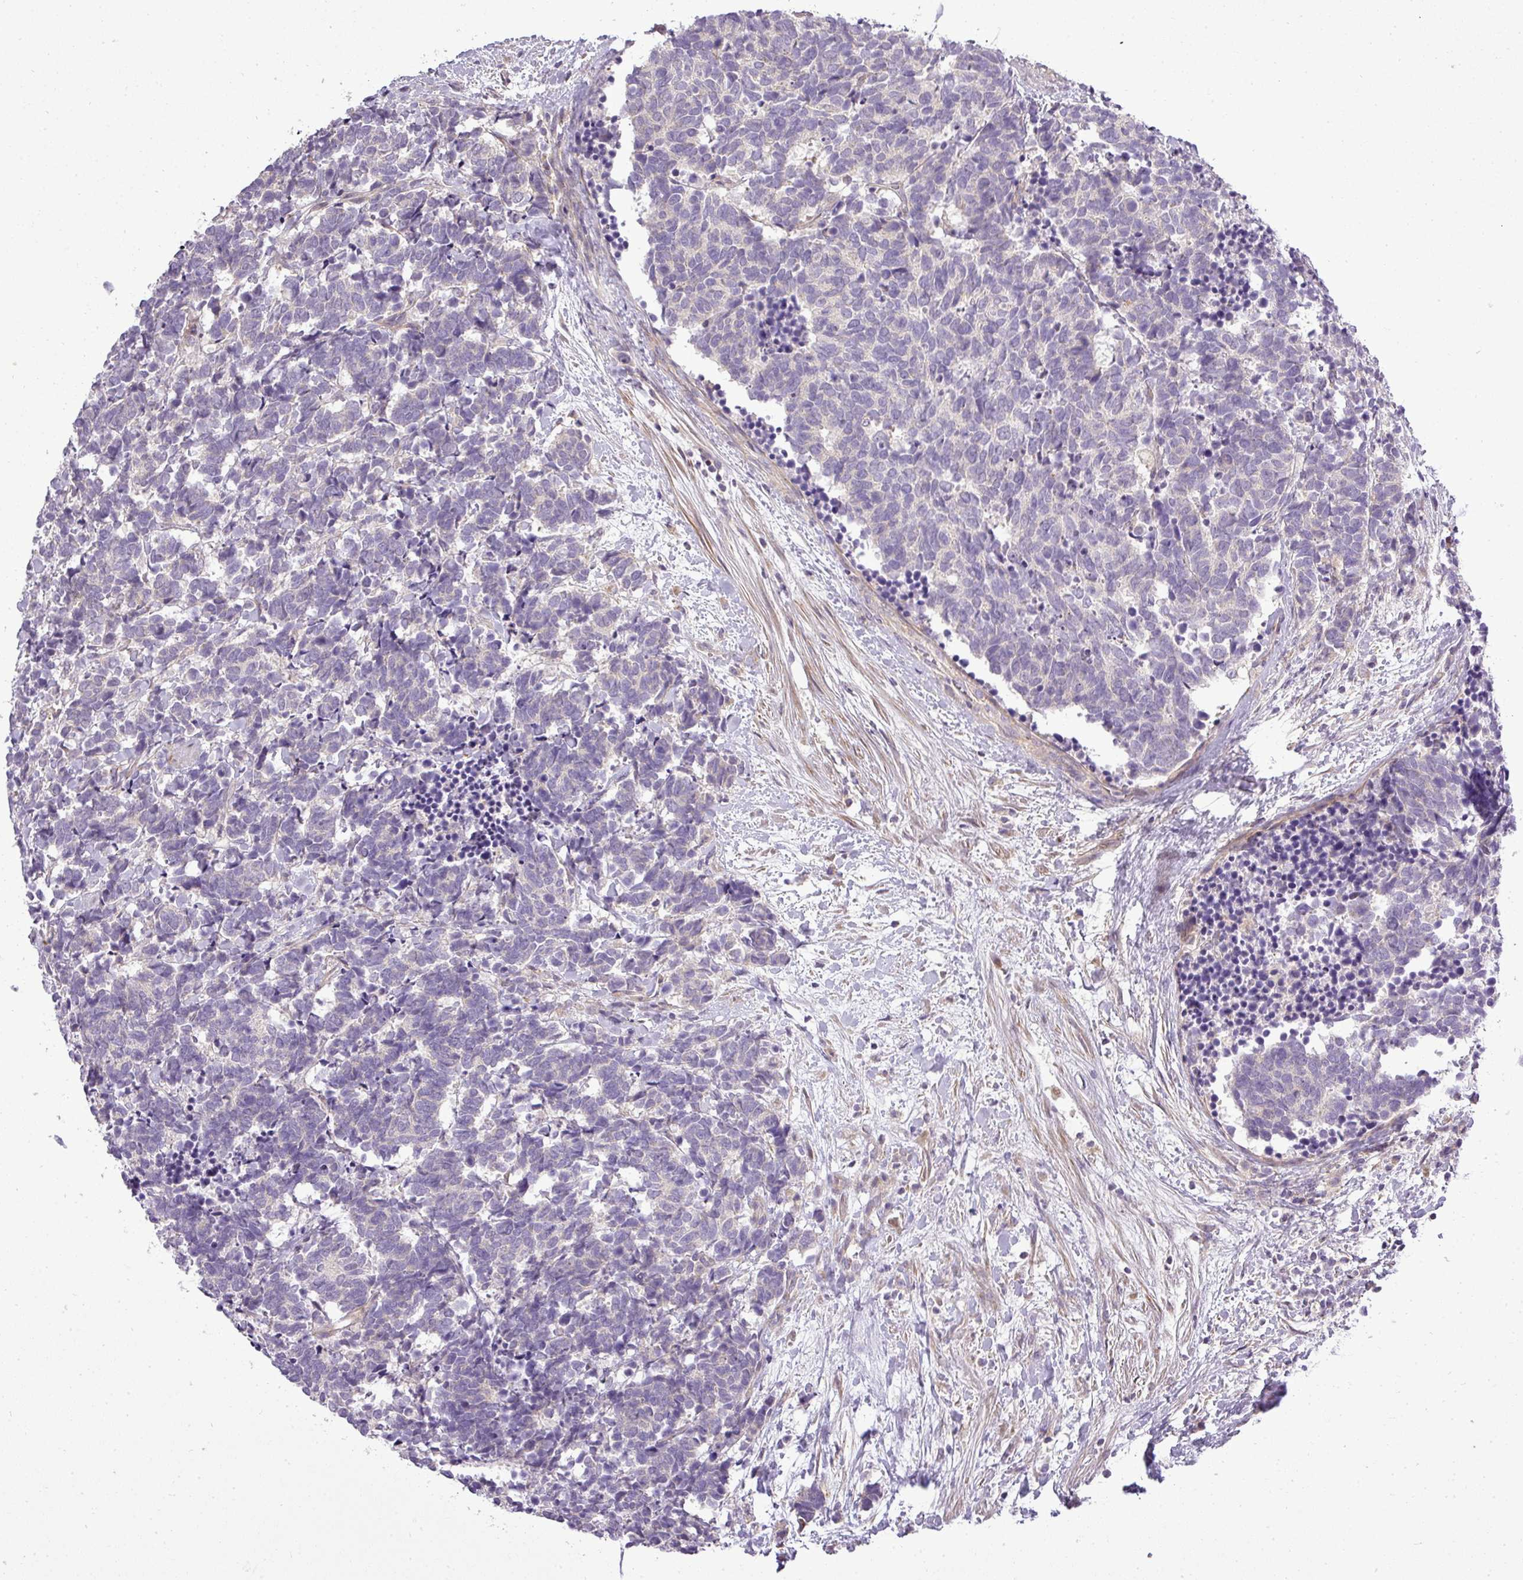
{"staining": {"intensity": "negative", "quantity": "none", "location": "none"}, "tissue": "carcinoid", "cell_type": "Tumor cells", "image_type": "cancer", "snomed": [{"axis": "morphology", "description": "Carcinoma, NOS"}, {"axis": "morphology", "description": "Carcinoid, malignant, NOS"}, {"axis": "topography", "description": "Prostate"}], "caption": "Human carcinoid stained for a protein using immunohistochemistry demonstrates no positivity in tumor cells.", "gene": "ZDHHC1", "patient": {"sex": "male", "age": 57}}